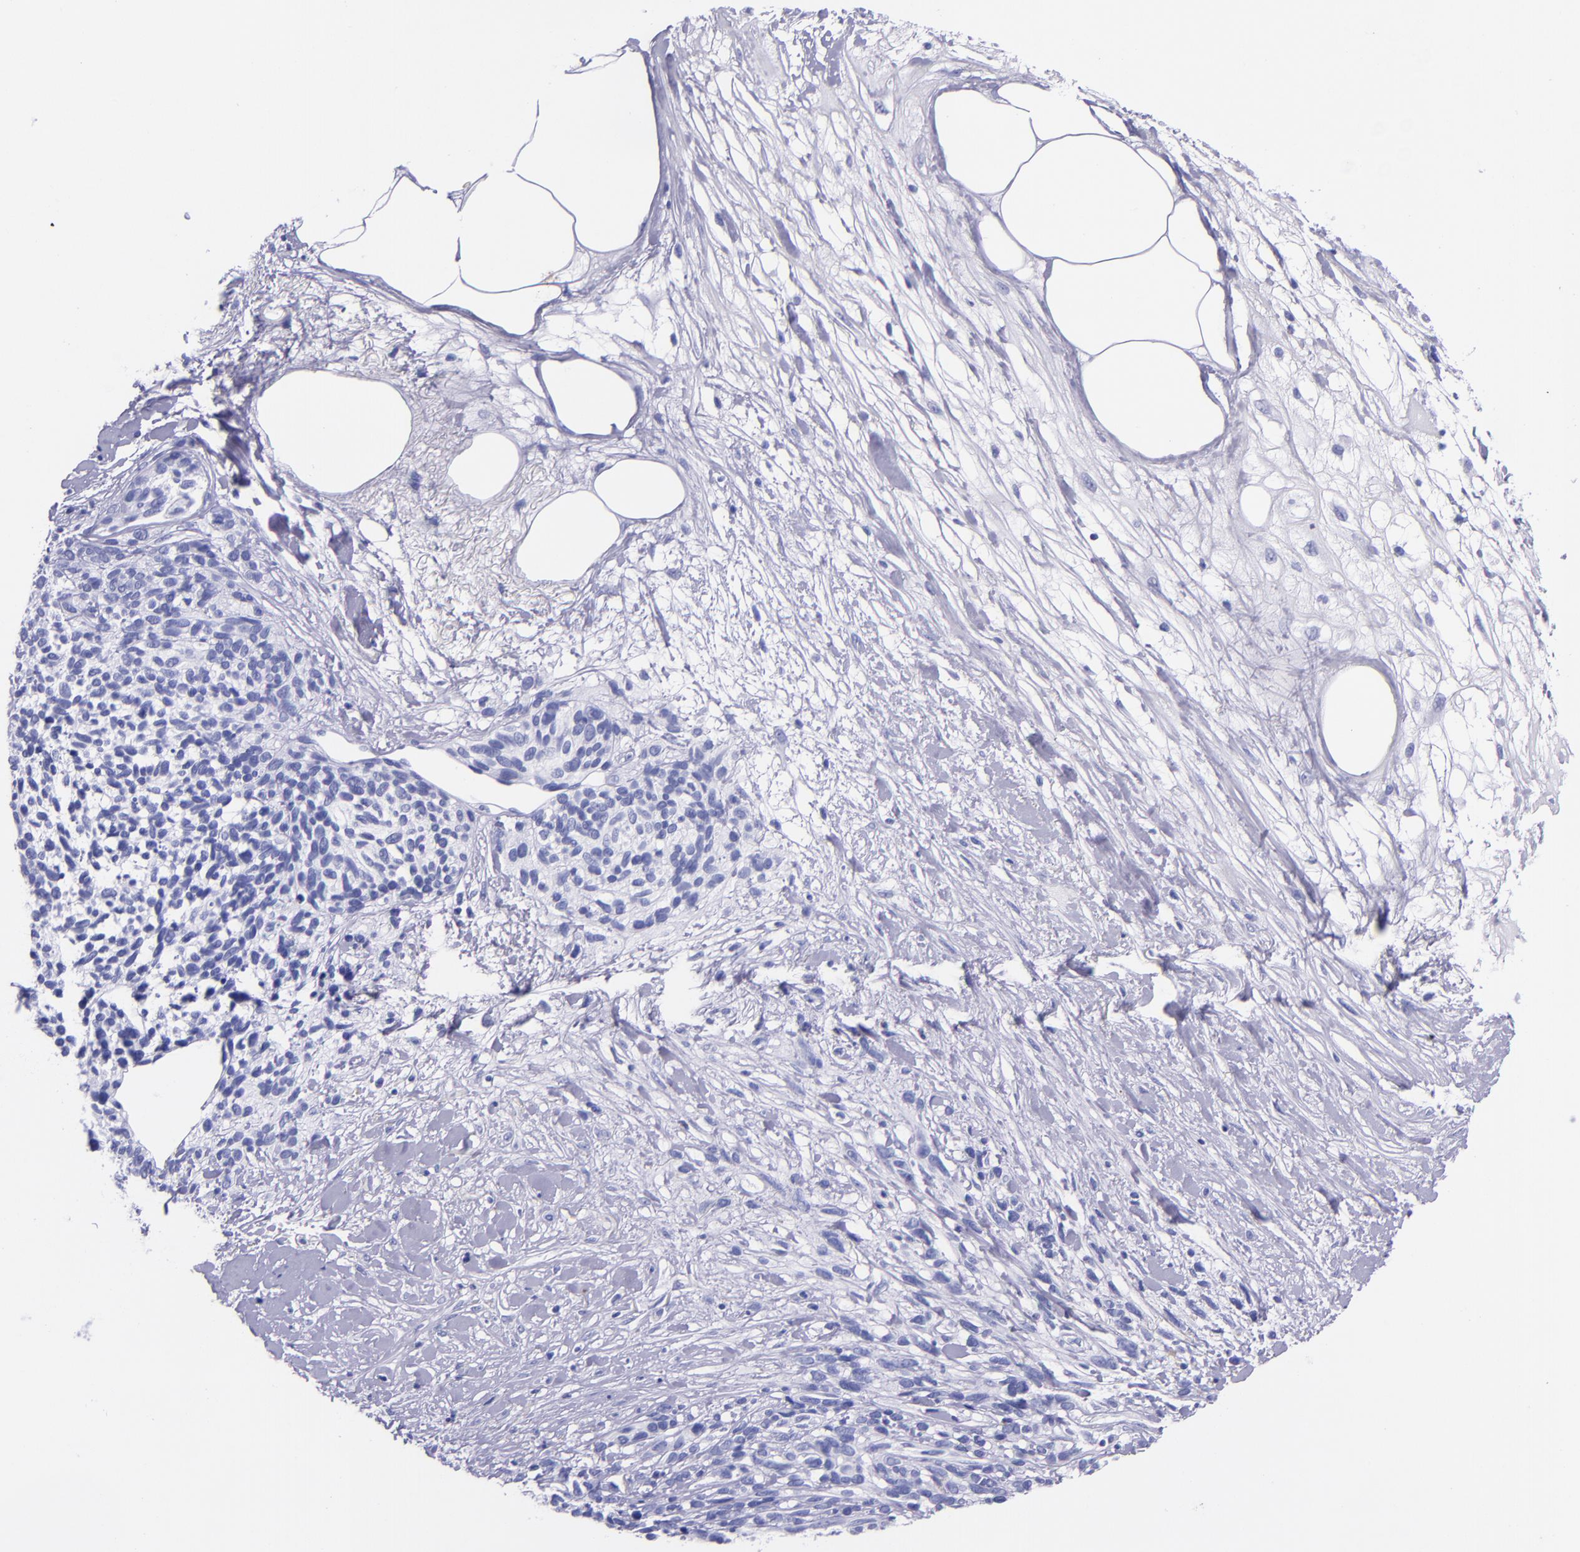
{"staining": {"intensity": "negative", "quantity": "none", "location": "none"}, "tissue": "melanoma", "cell_type": "Tumor cells", "image_type": "cancer", "snomed": [{"axis": "morphology", "description": "Malignant melanoma, NOS"}, {"axis": "topography", "description": "Skin"}], "caption": "Human melanoma stained for a protein using immunohistochemistry demonstrates no staining in tumor cells.", "gene": "MBP", "patient": {"sex": "female", "age": 85}}